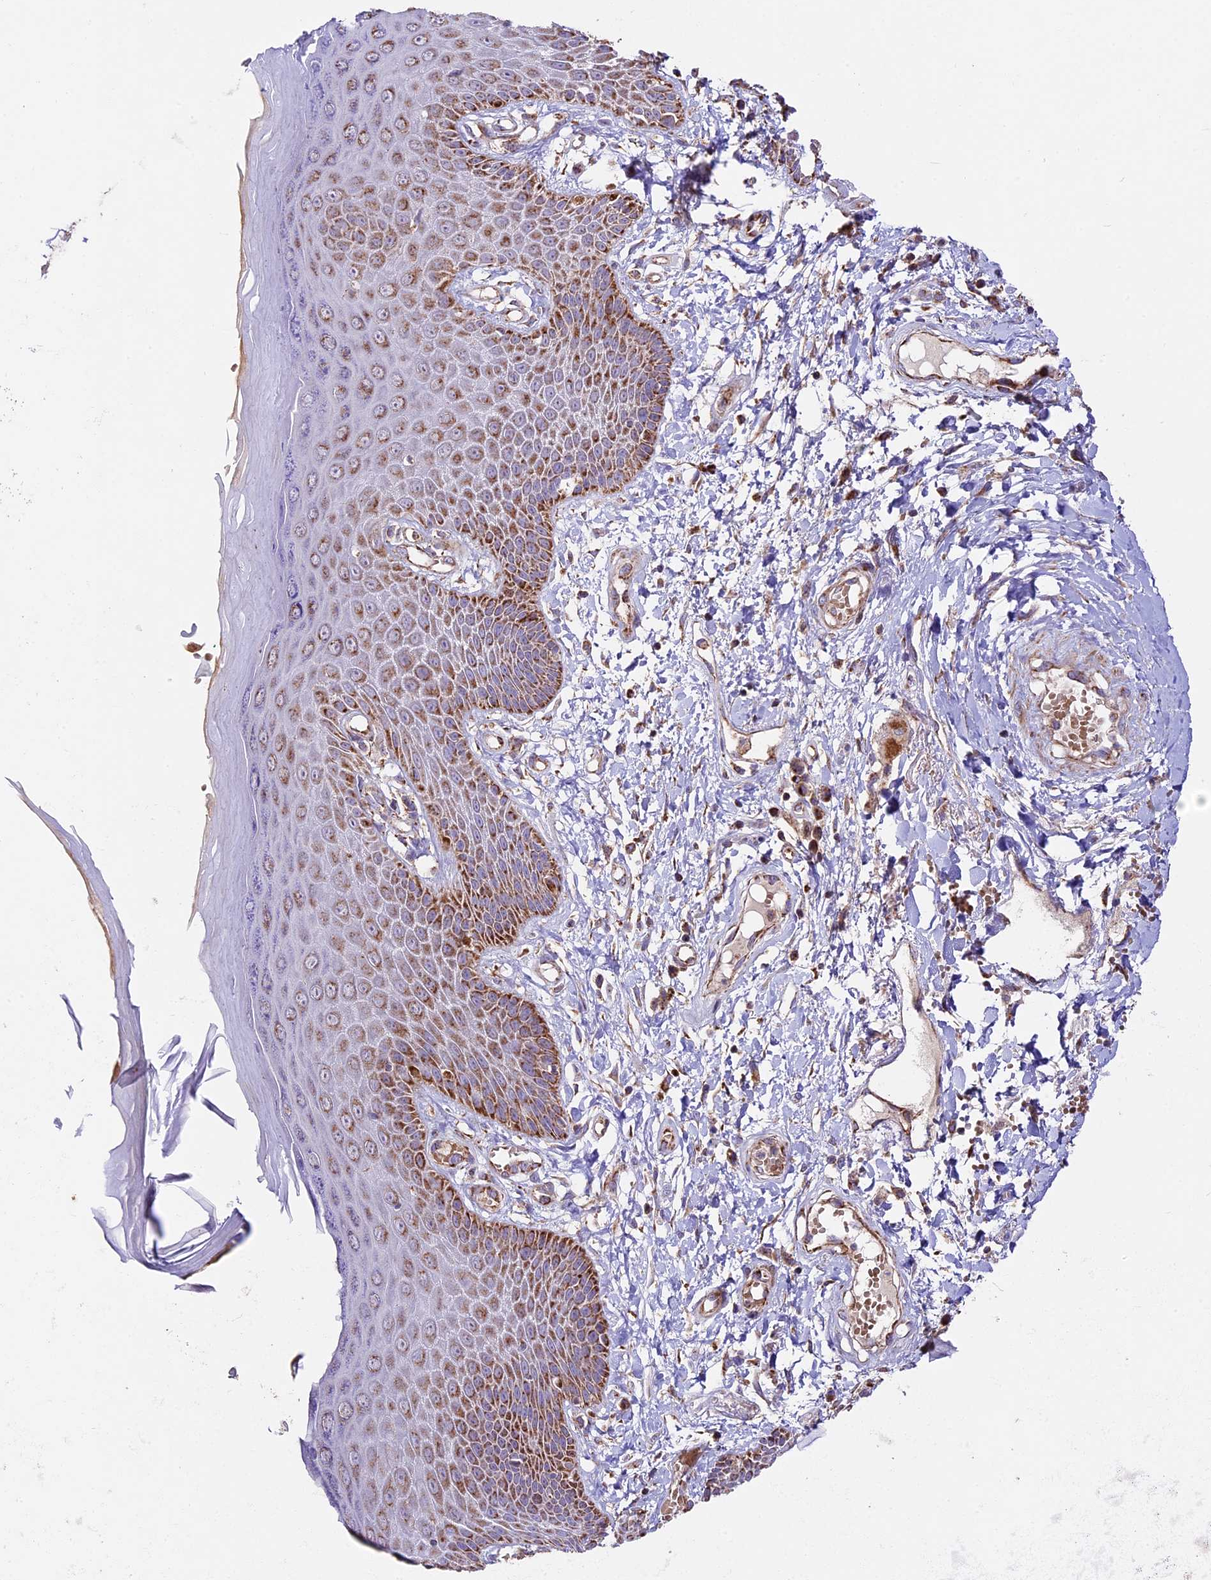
{"staining": {"intensity": "strong", "quantity": ">75%", "location": "cytoplasmic/membranous"}, "tissue": "skin", "cell_type": "Epidermal cells", "image_type": "normal", "snomed": [{"axis": "morphology", "description": "Normal tissue, NOS"}, {"axis": "topography", "description": "Anal"}], "caption": "Immunohistochemistry of unremarkable human skin exhibits high levels of strong cytoplasmic/membranous expression in approximately >75% of epidermal cells.", "gene": "NDUFA8", "patient": {"sex": "male", "age": 78}}